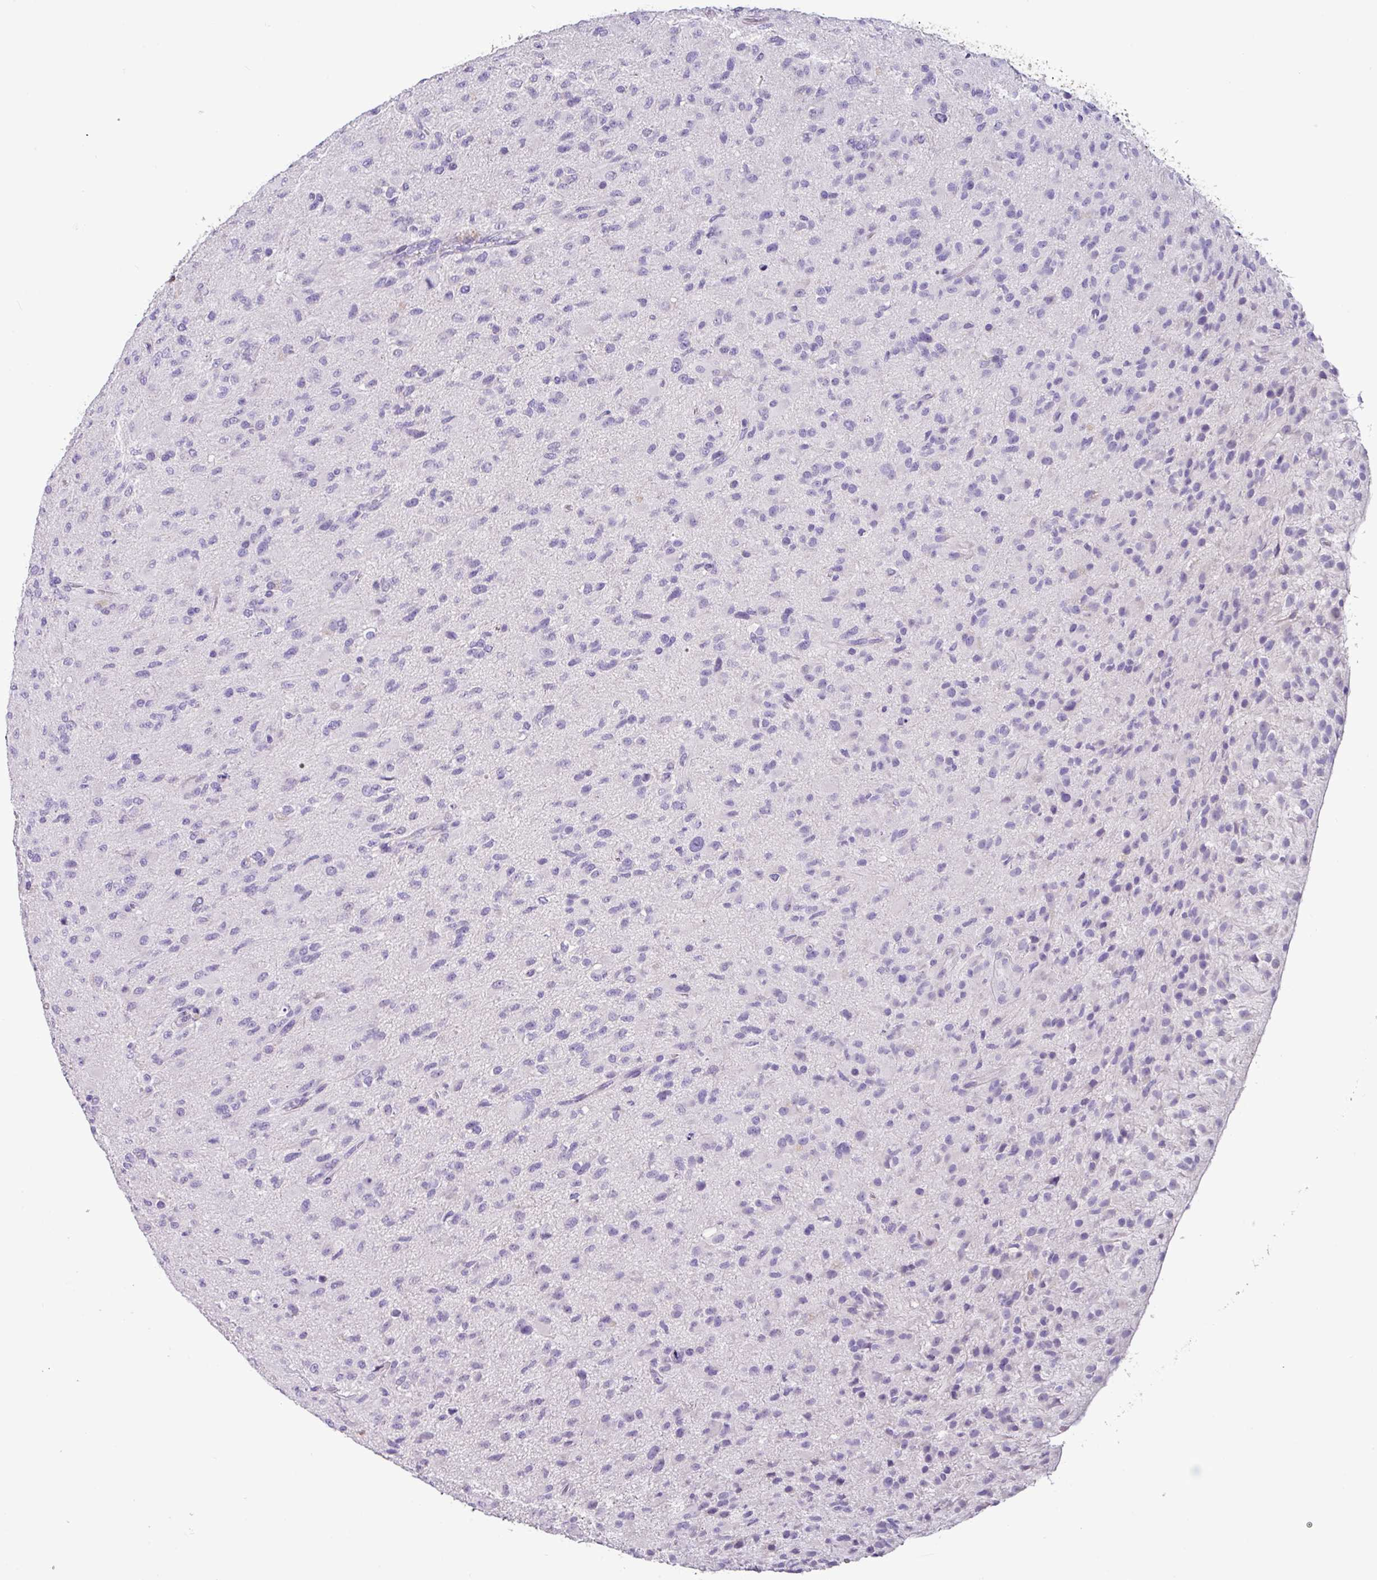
{"staining": {"intensity": "negative", "quantity": "none", "location": "none"}, "tissue": "glioma", "cell_type": "Tumor cells", "image_type": "cancer", "snomed": [{"axis": "morphology", "description": "Glioma, malignant, Low grade"}, {"axis": "topography", "description": "Brain"}], "caption": "A histopathology image of human malignant glioma (low-grade) is negative for staining in tumor cells.", "gene": "EPCAM", "patient": {"sex": "male", "age": 65}}